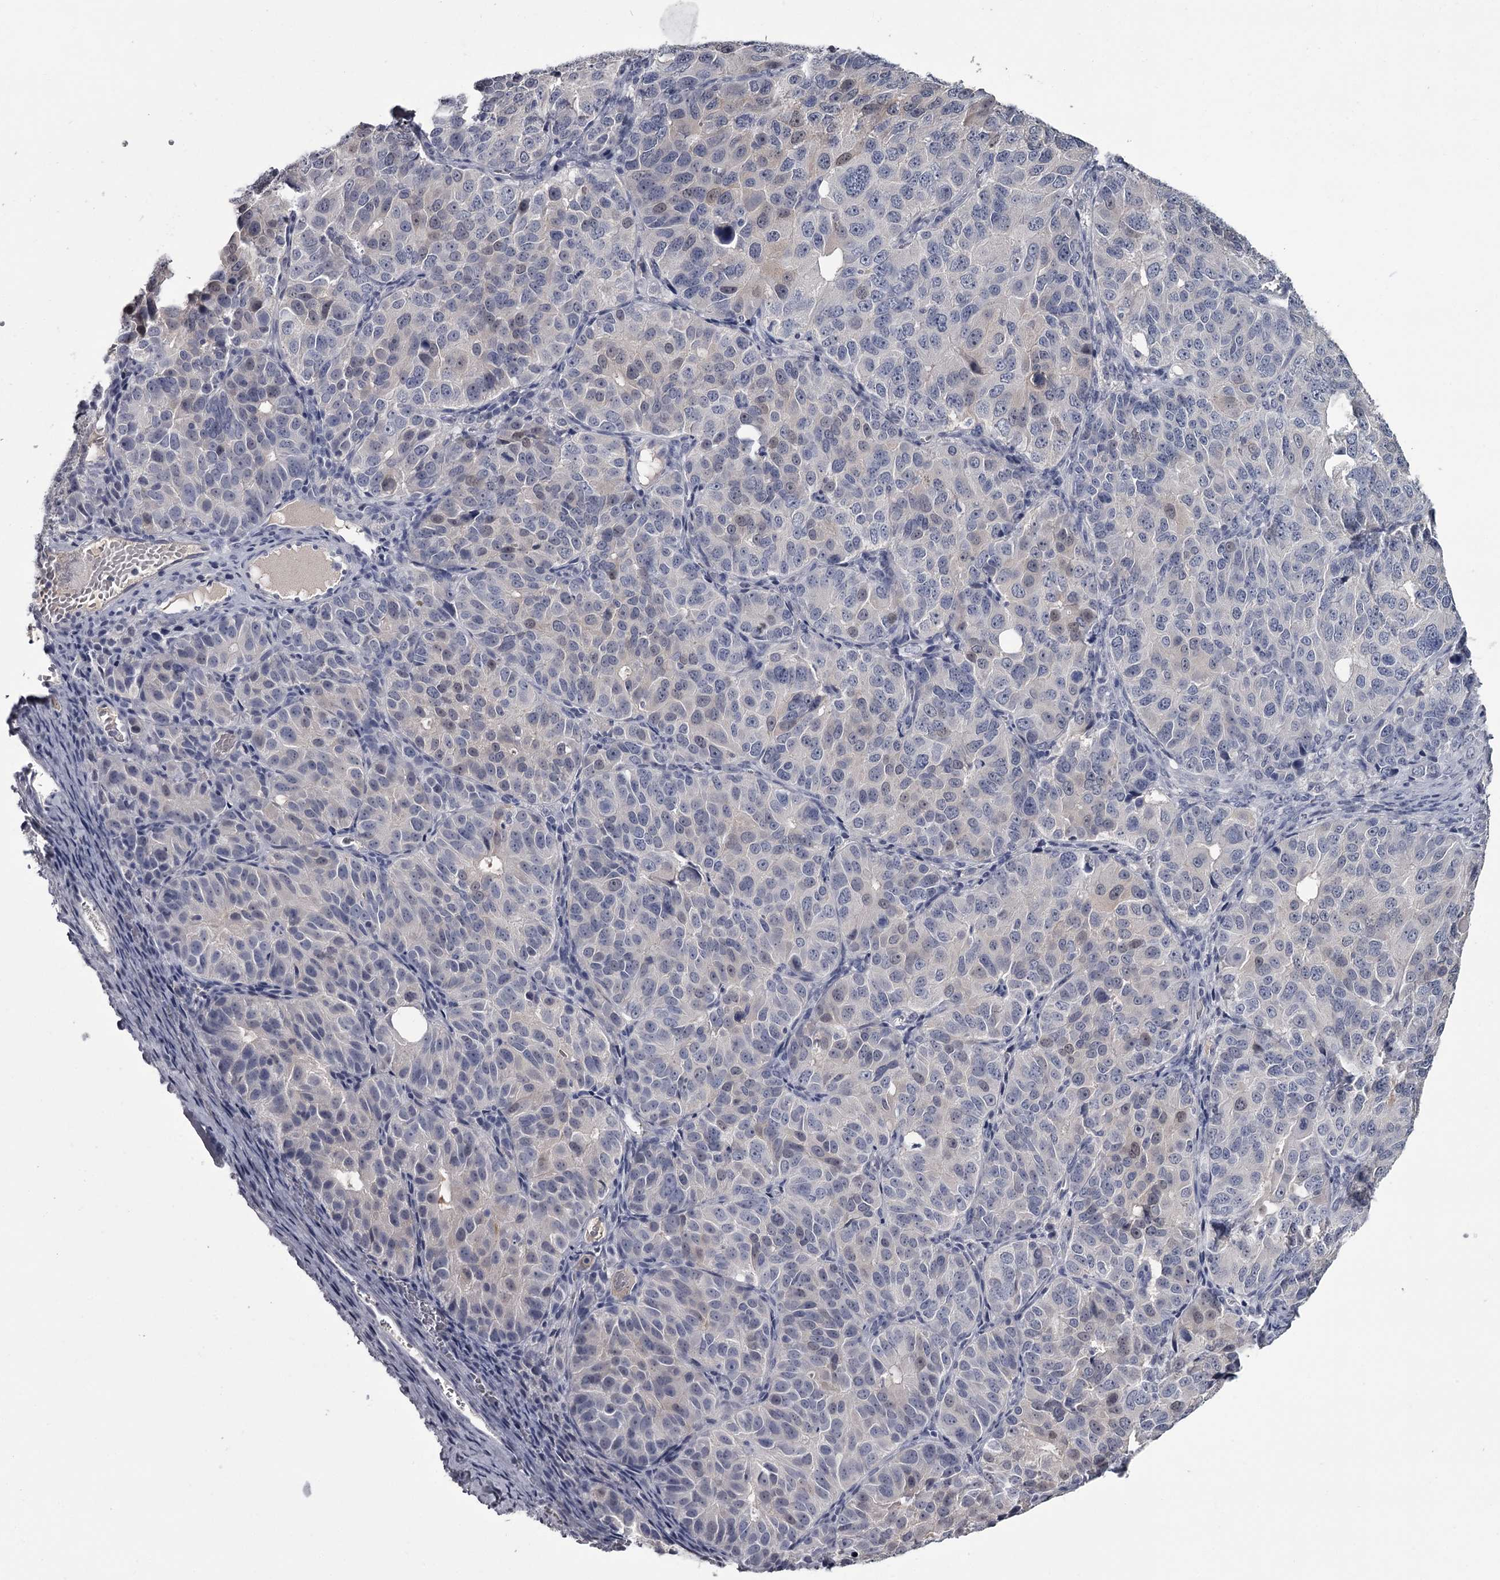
{"staining": {"intensity": "negative", "quantity": "none", "location": "none"}, "tissue": "ovarian cancer", "cell_type": "Tumor cells", "image_type": "cancer", "snomed": [{"axis": "morphology", "description": "Carcinoma, endometroid"}, {"axis": "topography", "description": "Ovary"}], "caption": "The image demonstrates no significant staining in tumor cells of ovarian cancer.", "gene": "DAO", "patient": {"sex": "female", "age": 51}}